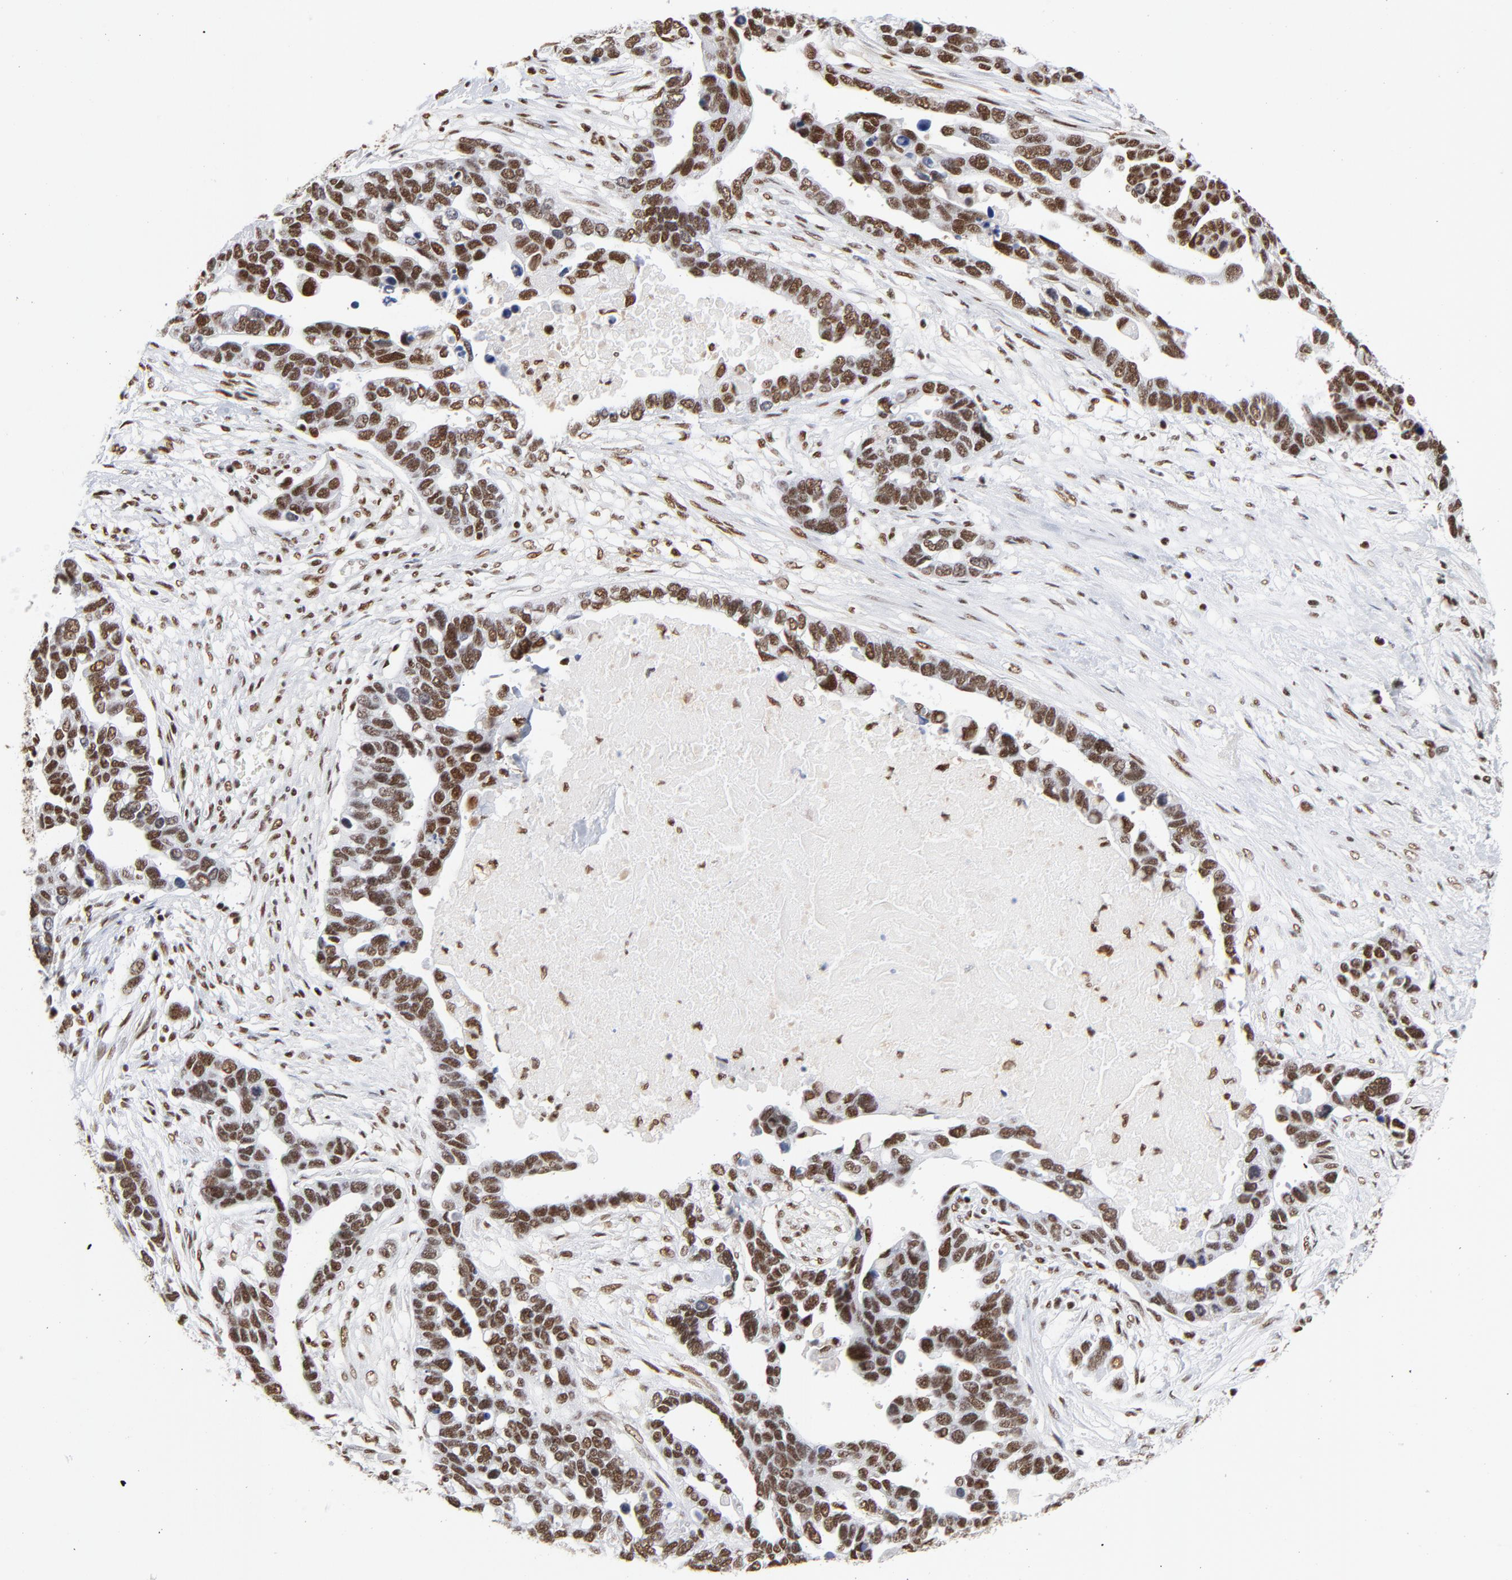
{"staining": {"intensity": "strong", "quantity": ">75%", "location": "nuclear"}, "tissue": "ovarian cancer", "cell_type": "Tumor cells", "image_type": "cancer", "snomed": [{"axis": "morphology", "description": "Cystadenocarcinoma, serous, NOS"}, {"axis": "topography", "description": "Ovary"}], "caption": "Immunohistochemical staining of serous cystadenocarcinoma (ovarian) reveals high levels of strong nuclear protein staining in approximately >75% of tumor cells. (Stains: DAB (3,3'-diaminobenzidine) in brown, nuclei in blue, Microscopy: brightfield microscopy at high magnification).", "gene": "CREB1", "patient": {"sex": "female", "age": 54}}